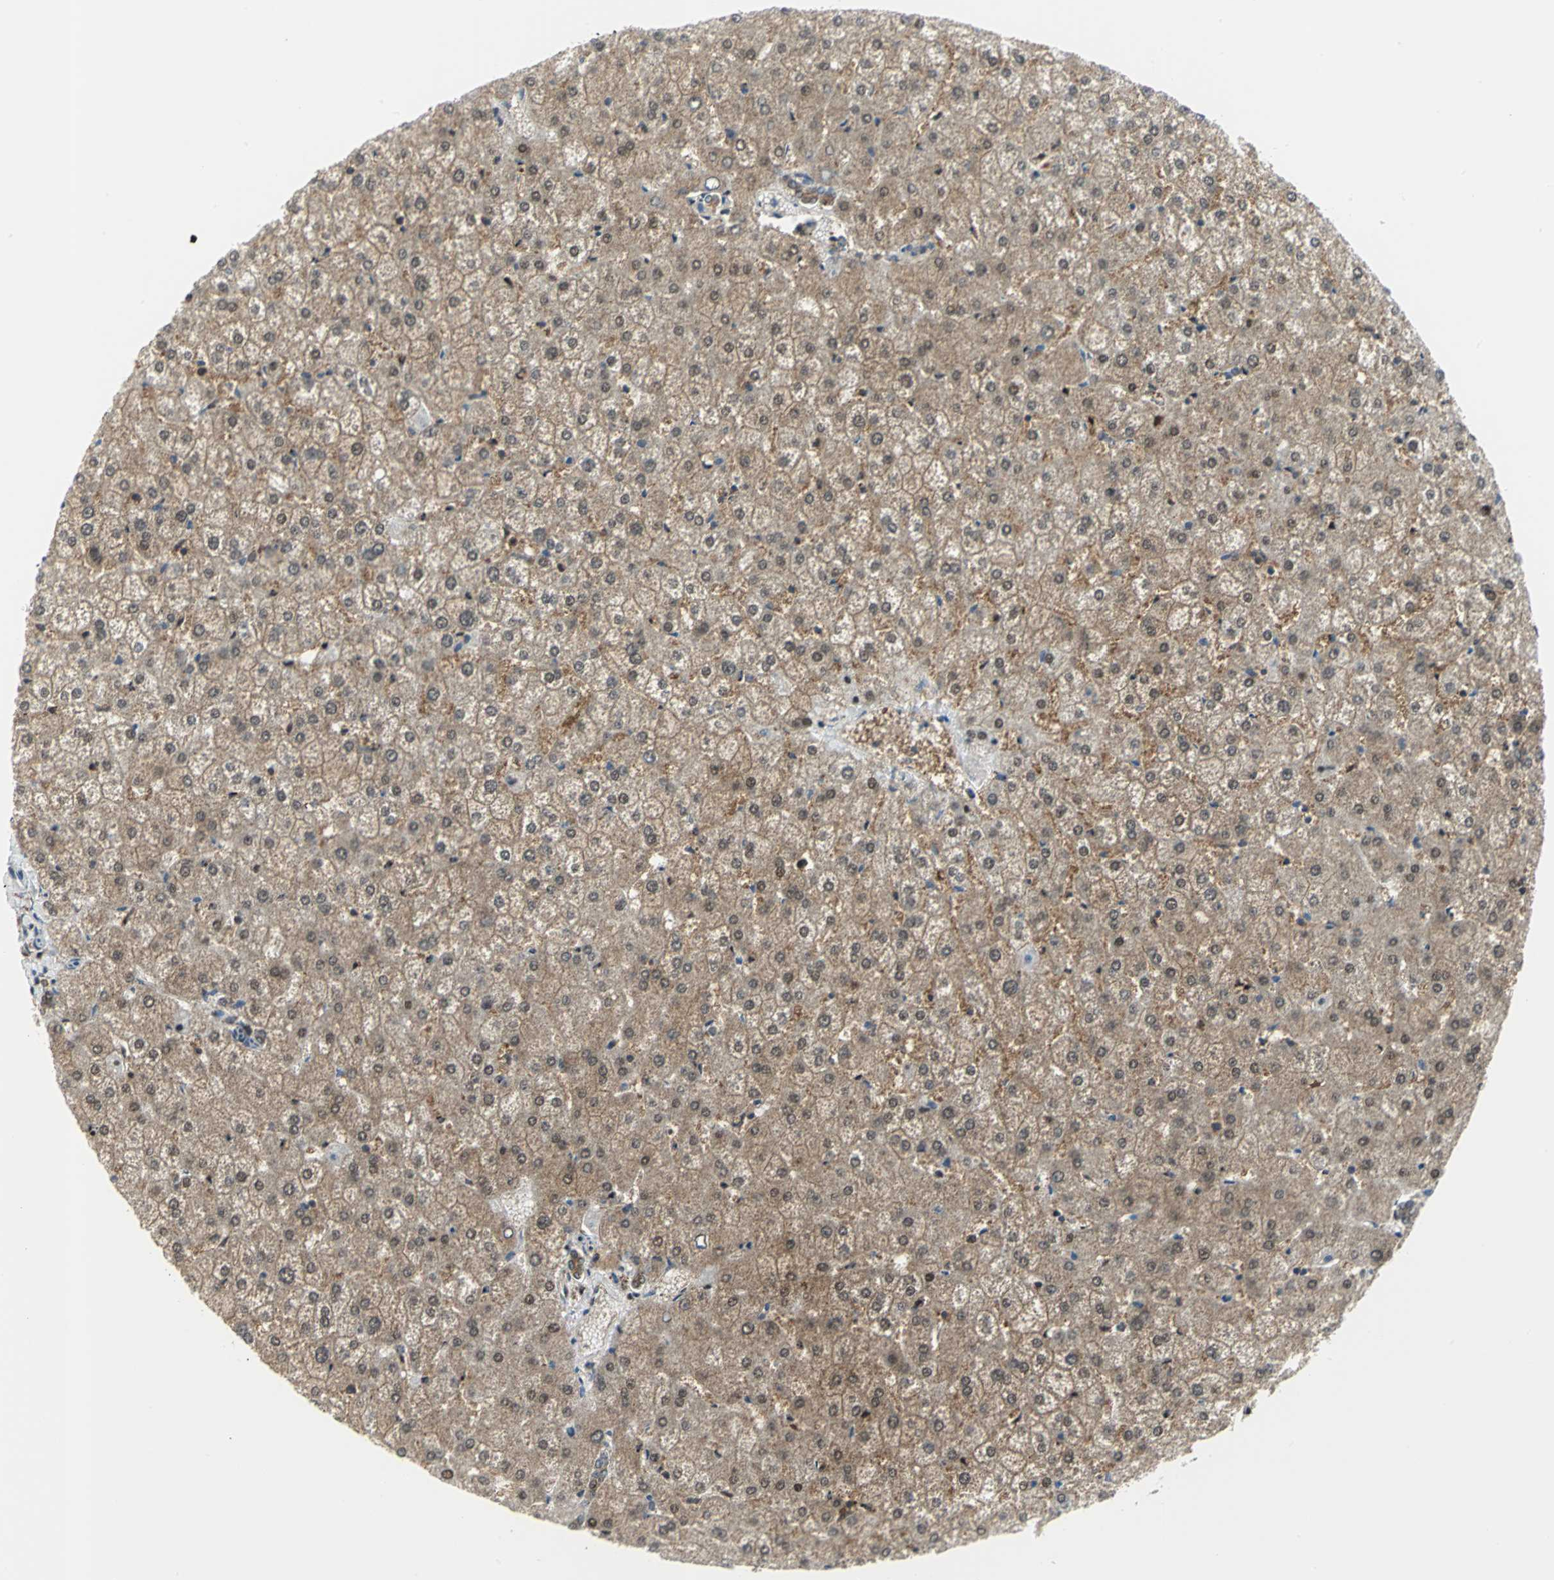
{"staining": {"intensity": "weak", "quantity": ">75%", "location": "cytoplasmic/membranous"}, "tissue": "liver", "cell_type": "Cholangiocytes", "image_type": "normal", "snomed": [{"axis": "morphology", "description": "Normal tissue, NOS"}, {"axis": "topography", "description": "Liver"}], "caption": "Immunohistochemistry of unremarkable human liver shows low levels of weak cytoplasmic/membranous positivity in about >75% of cholangiocytes. The staining was performed using DAB (3,3'-diaminobenzidine) to visualize the protein expression in brown, while the nuclei were stained in blue with hematoxylin (Magnification: 20x).", "gene": "PSMA4", "patient": {"sex": "female", "age": 32}}